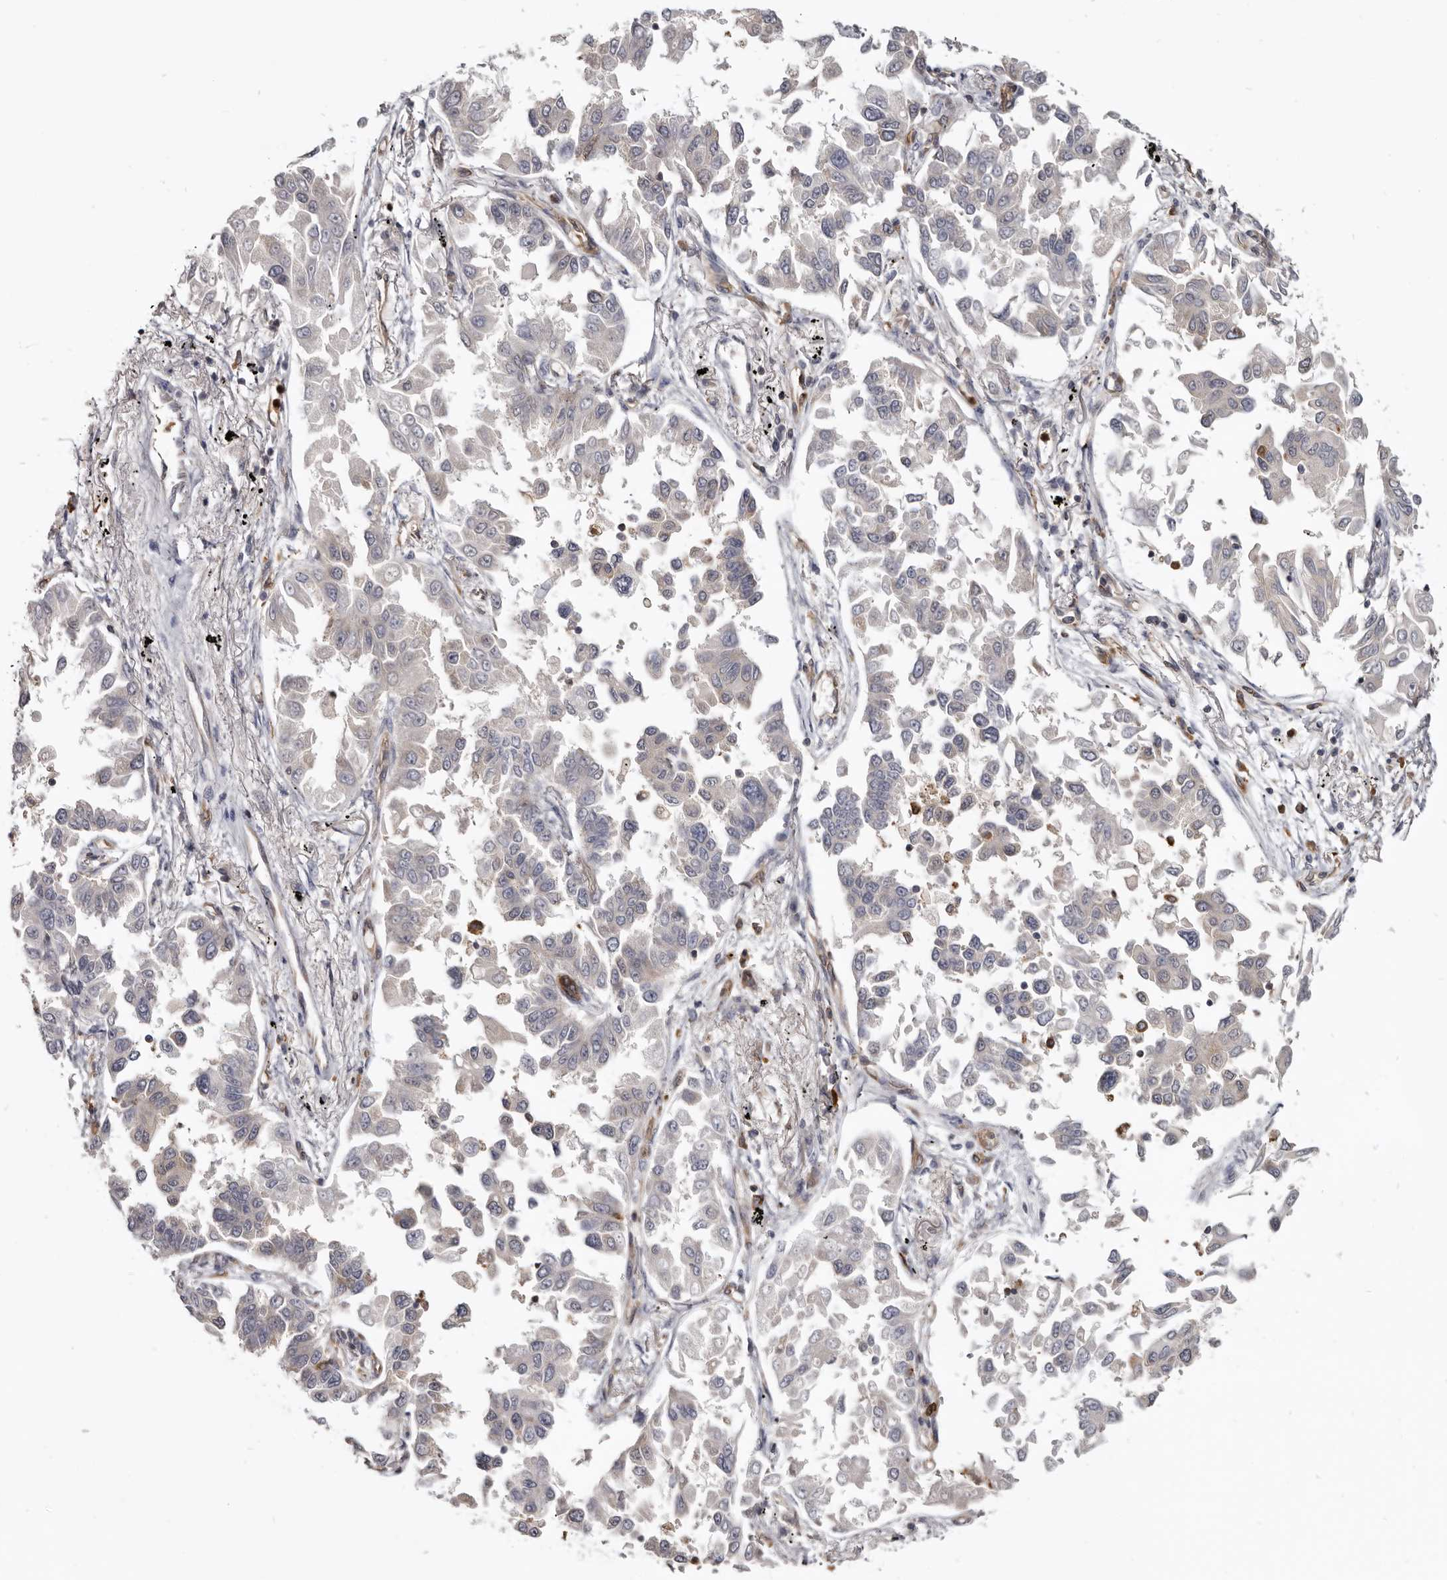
{"staining": {"intensity": "negative", "quantity": "none", "location": "none"}, "tissue": "lung cancer", "cell_type": "Tumor cells", "image_type": "cancer", "snomed": [{"axis": "morphology", "description": "Adenocarcinoma, NOS"}, {"axis": "topography", "description": "Lung"}], "caption": "The immunohistochemistry (IHC) micrograph has no significant positivity in tumor cells of lung cancer tissue. The staining is performed using DAB (3,3'-diaminobenzidine) brown chromogen with nuclei counter-stained in using hematoxylin.", "gene": "CBL", "patient": {"sex": "female", "age": 67}}